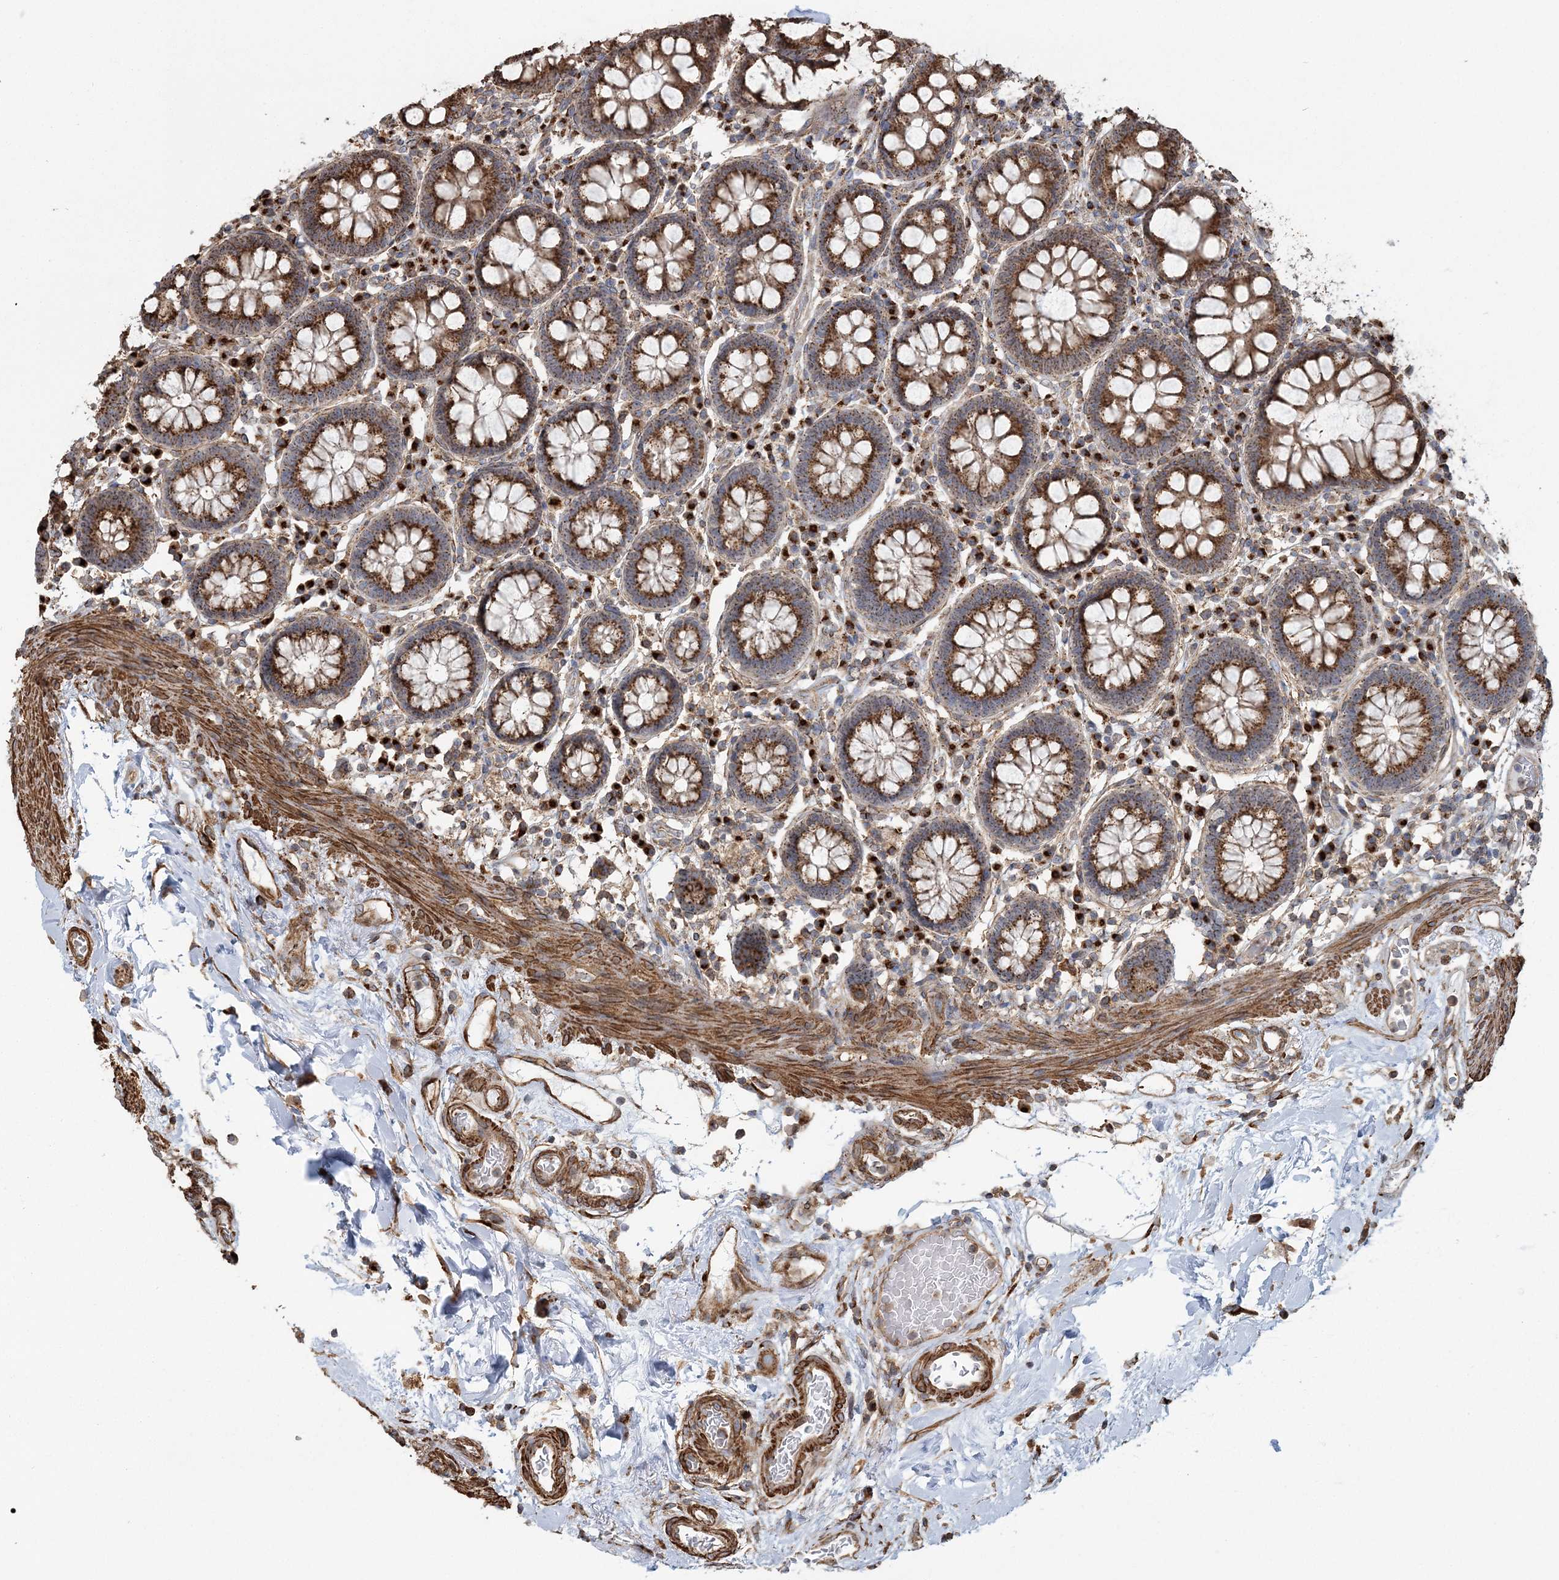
{"staining": {"intensity": "moderate", "quantity": ">75%", "location": "cytoplasmic/membranous"}, "tissue": "colon", "cell_type": "Endothelial cells", "image_type": "normal", "snomed": [{"axis": "morphology", "description": "Normal tissue, NOS"}, {"axis": "topography", "description": "Colon"}], "caption": "This image displays immunohistochemistry staining of unremarkable colon, with medium moderate cytoplasmic/membranous expression in about >75% of endothelial cells.", "gene": "TRAF3IP2", "patient": {"sex": "female", "age": 79}}